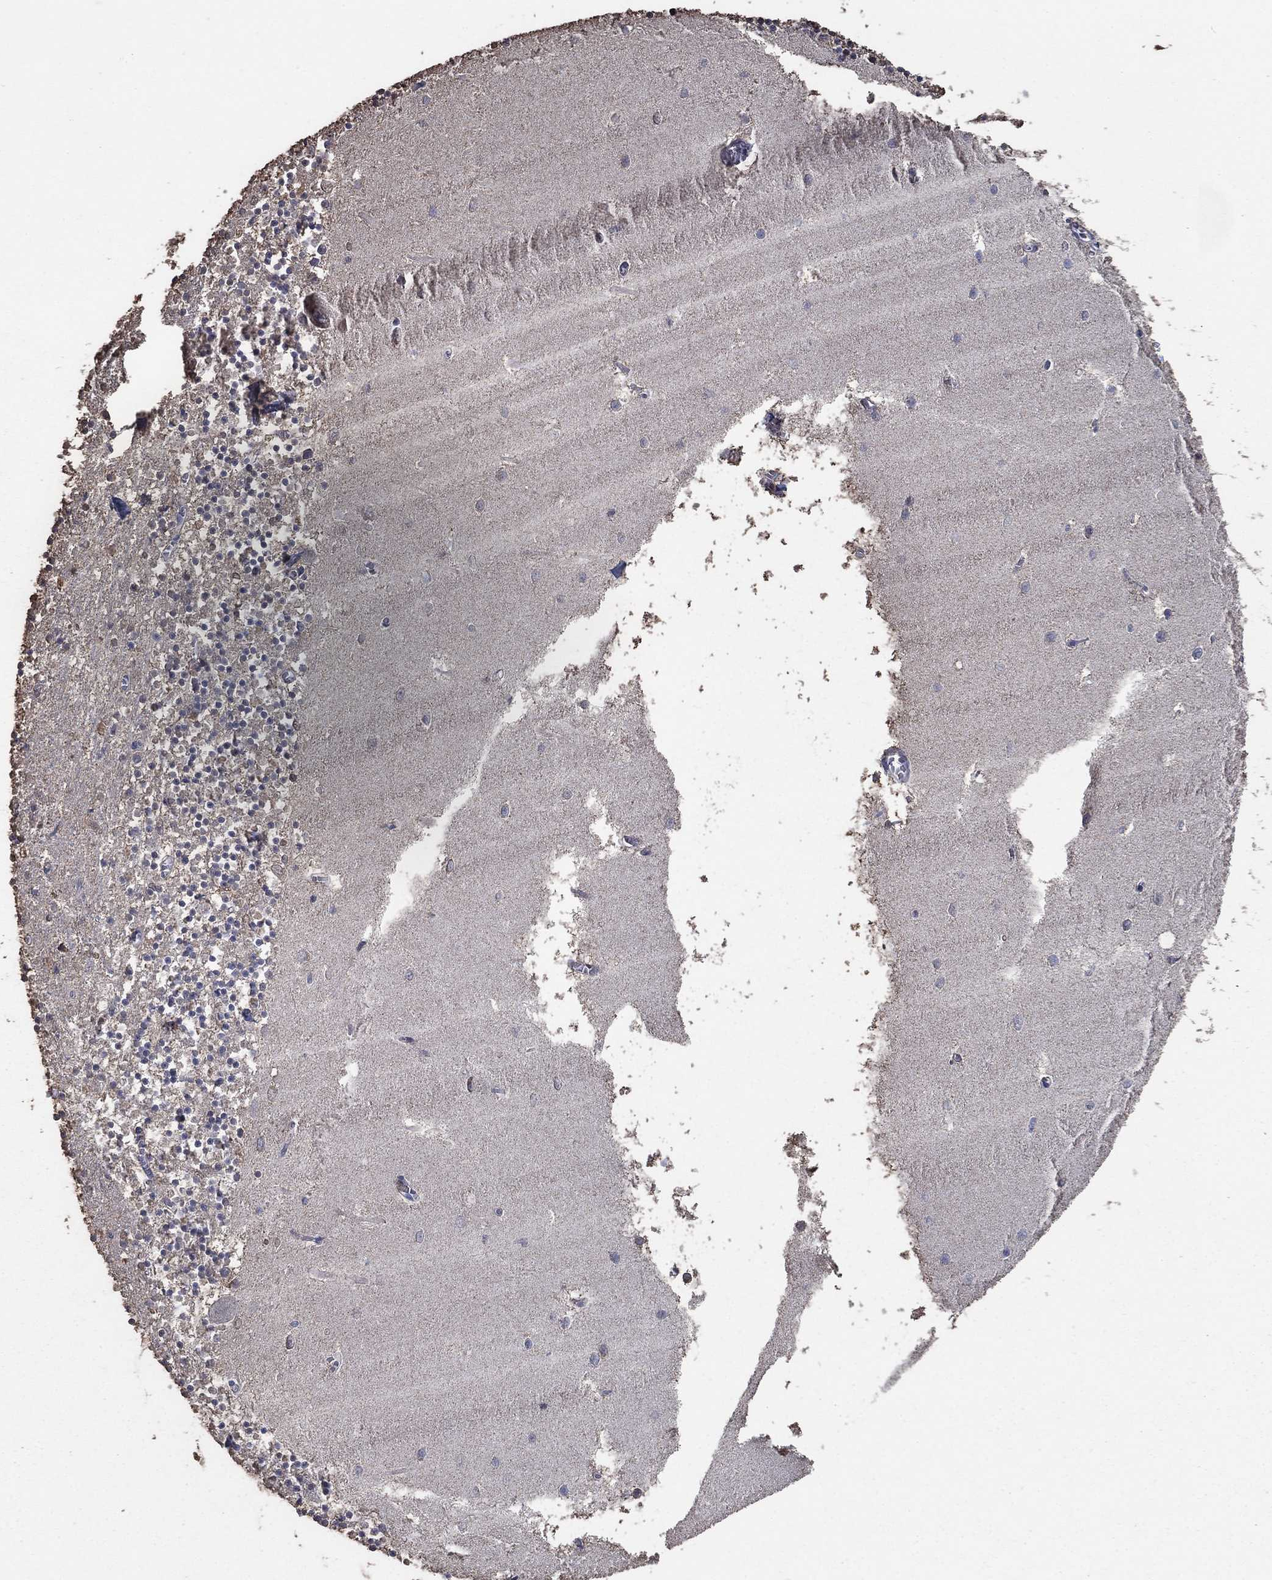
{"staining": {"intensity": "moderate", "quantity": "<25%", "location": "nuclear"}, "tissue": "cerebellum", "cell_type": "Cells in granular layer", "image_type": "normal", "snomed": [{"axis": "morphology", "description": "Normal tissue, NOS"}, {"axis": "topography", "description": "Cerebellum"}], "caption": "Protein staining shows moderate nuclear staining in approximately <25% of cells in granular layer in benign cerebellum. The staining was performed using DAB, with brown indicating positive protein expression. Nuclei are stained blue with hematoxylin.", "gene": "MRPS24", "patient": {"sex": "female", "age": 64}}